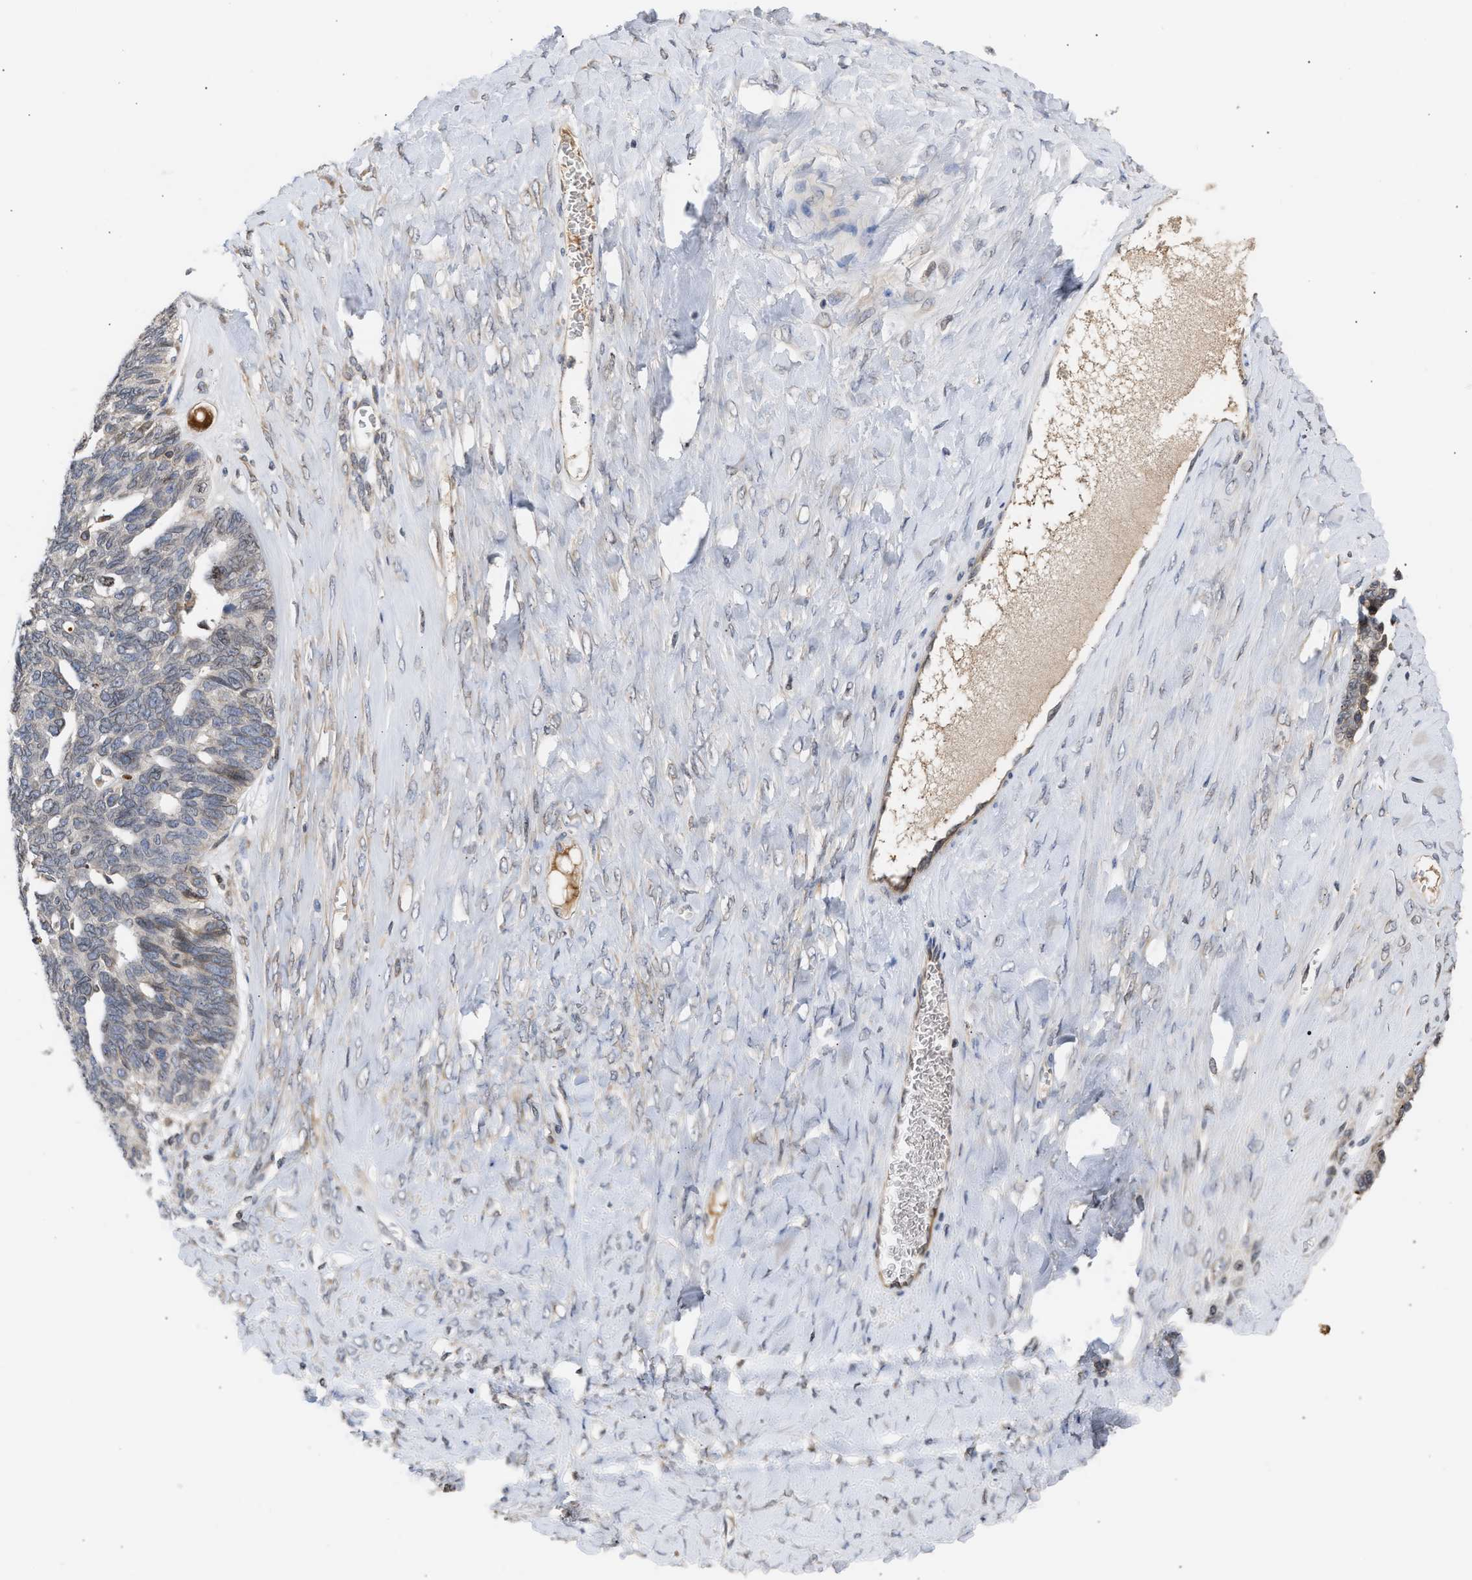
{"staining": {"intensity": "negative", "quantity": "none", "location": "none"}, "tissue": "ovarian cancer", "cell_type": "Tumor cells", "image_type": "cancer", "snomed": [{"axis": "morphology", "description": "Cystadenocarcinoma, serous, NOS"}, {"axis": "topography", "description": "Ovary"}], "caption": "Human ovarian cancer (serous cystadenocarcinoma) stained for a protein using IHC shows no positivity in tumor cells.", "gene": "NUP62", "patient": {"sex": "female", "age": 79}}